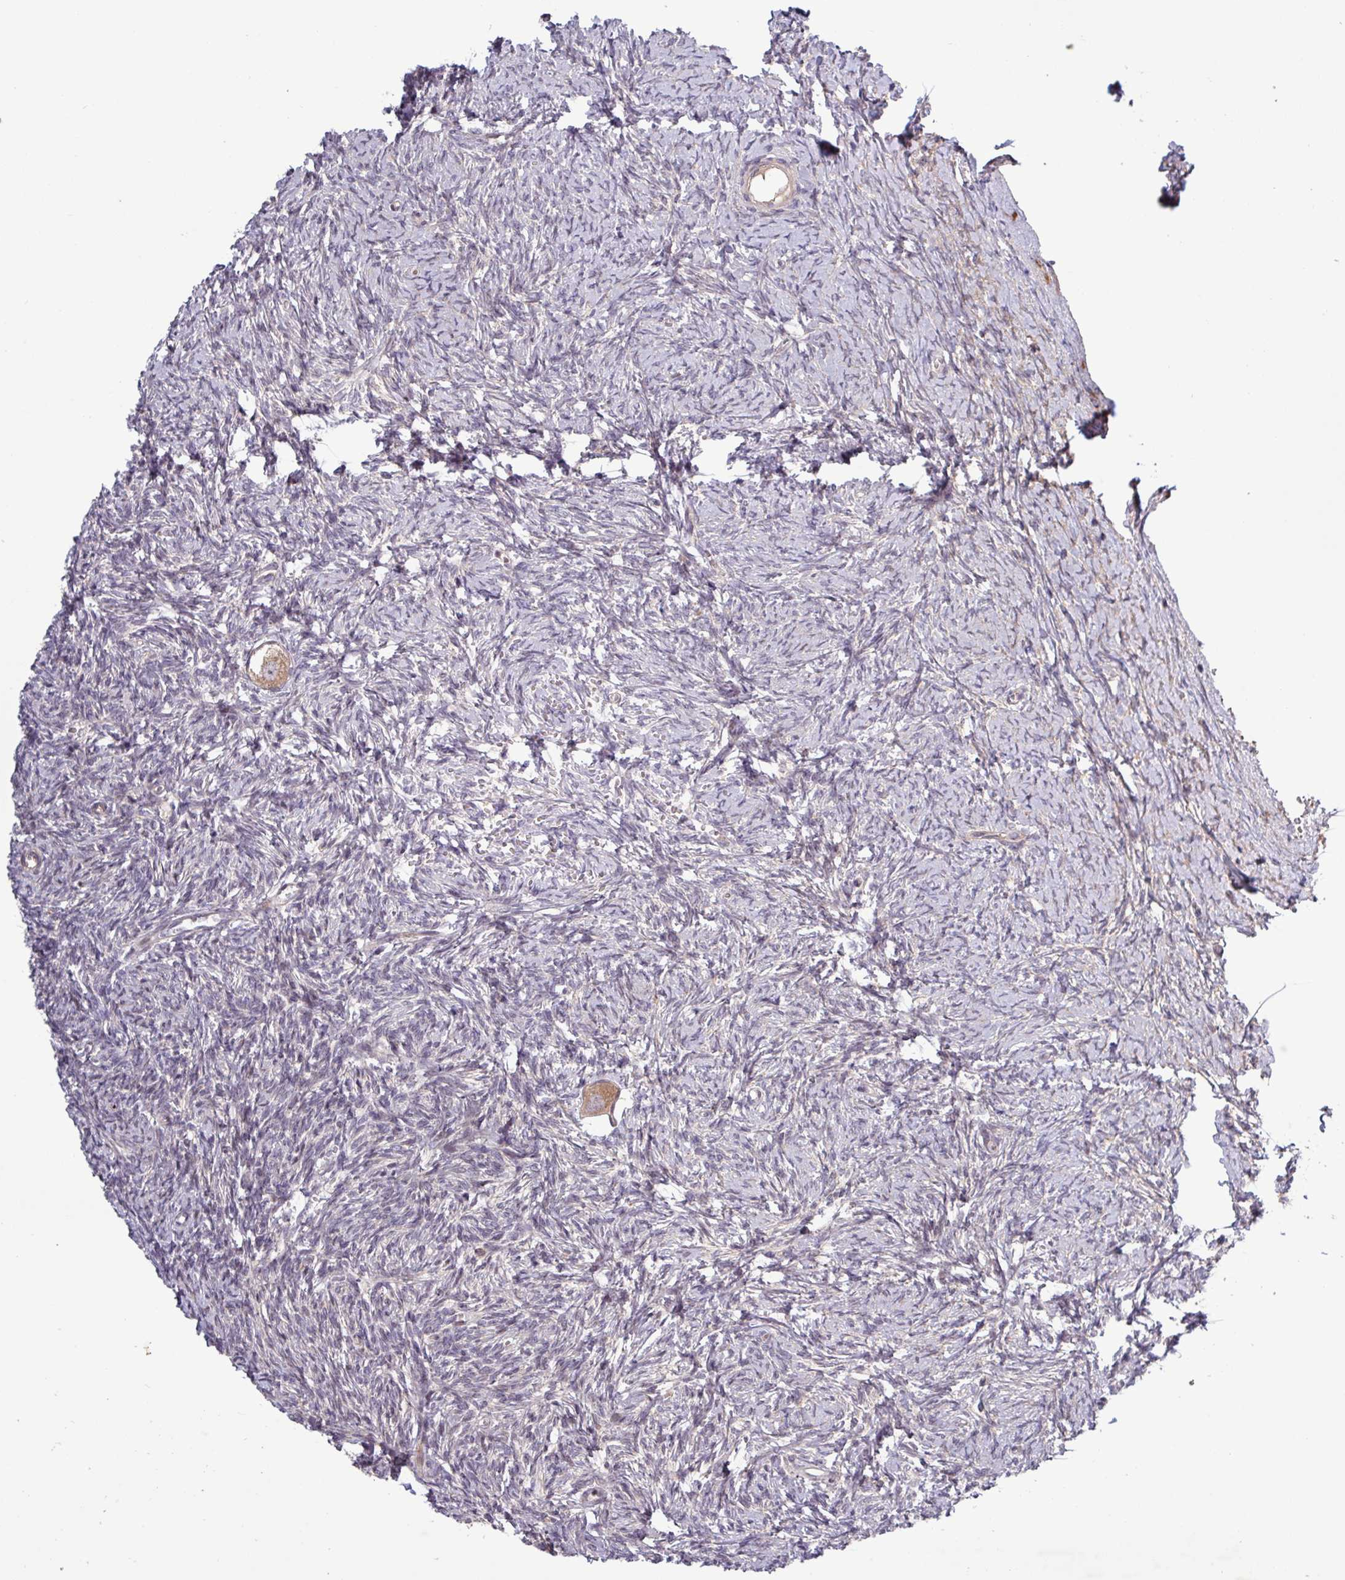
{"staining": {"intensity": "moderate", "quantity": ">75%", "location": "cytoplasmic/membranous"}, "tissue": "ovary", "cell_type": "Follicle cells", "image_type": "normal", "snomed": [{"axis": "morphology", "description": "Normal tissue, NOS"}, {"axis": "topography", "description": "Ovary"}], "caption": "Follicle cells exhibit medium levels of moderate cytoplasmic/membranous expression in approximately >75% of cells in benign ovary. (brown staining indicates protein expression, while blue staining denotes nuclei).", "gene": "TNFSF12", "patient": {"sex": "female", "age": 39}}